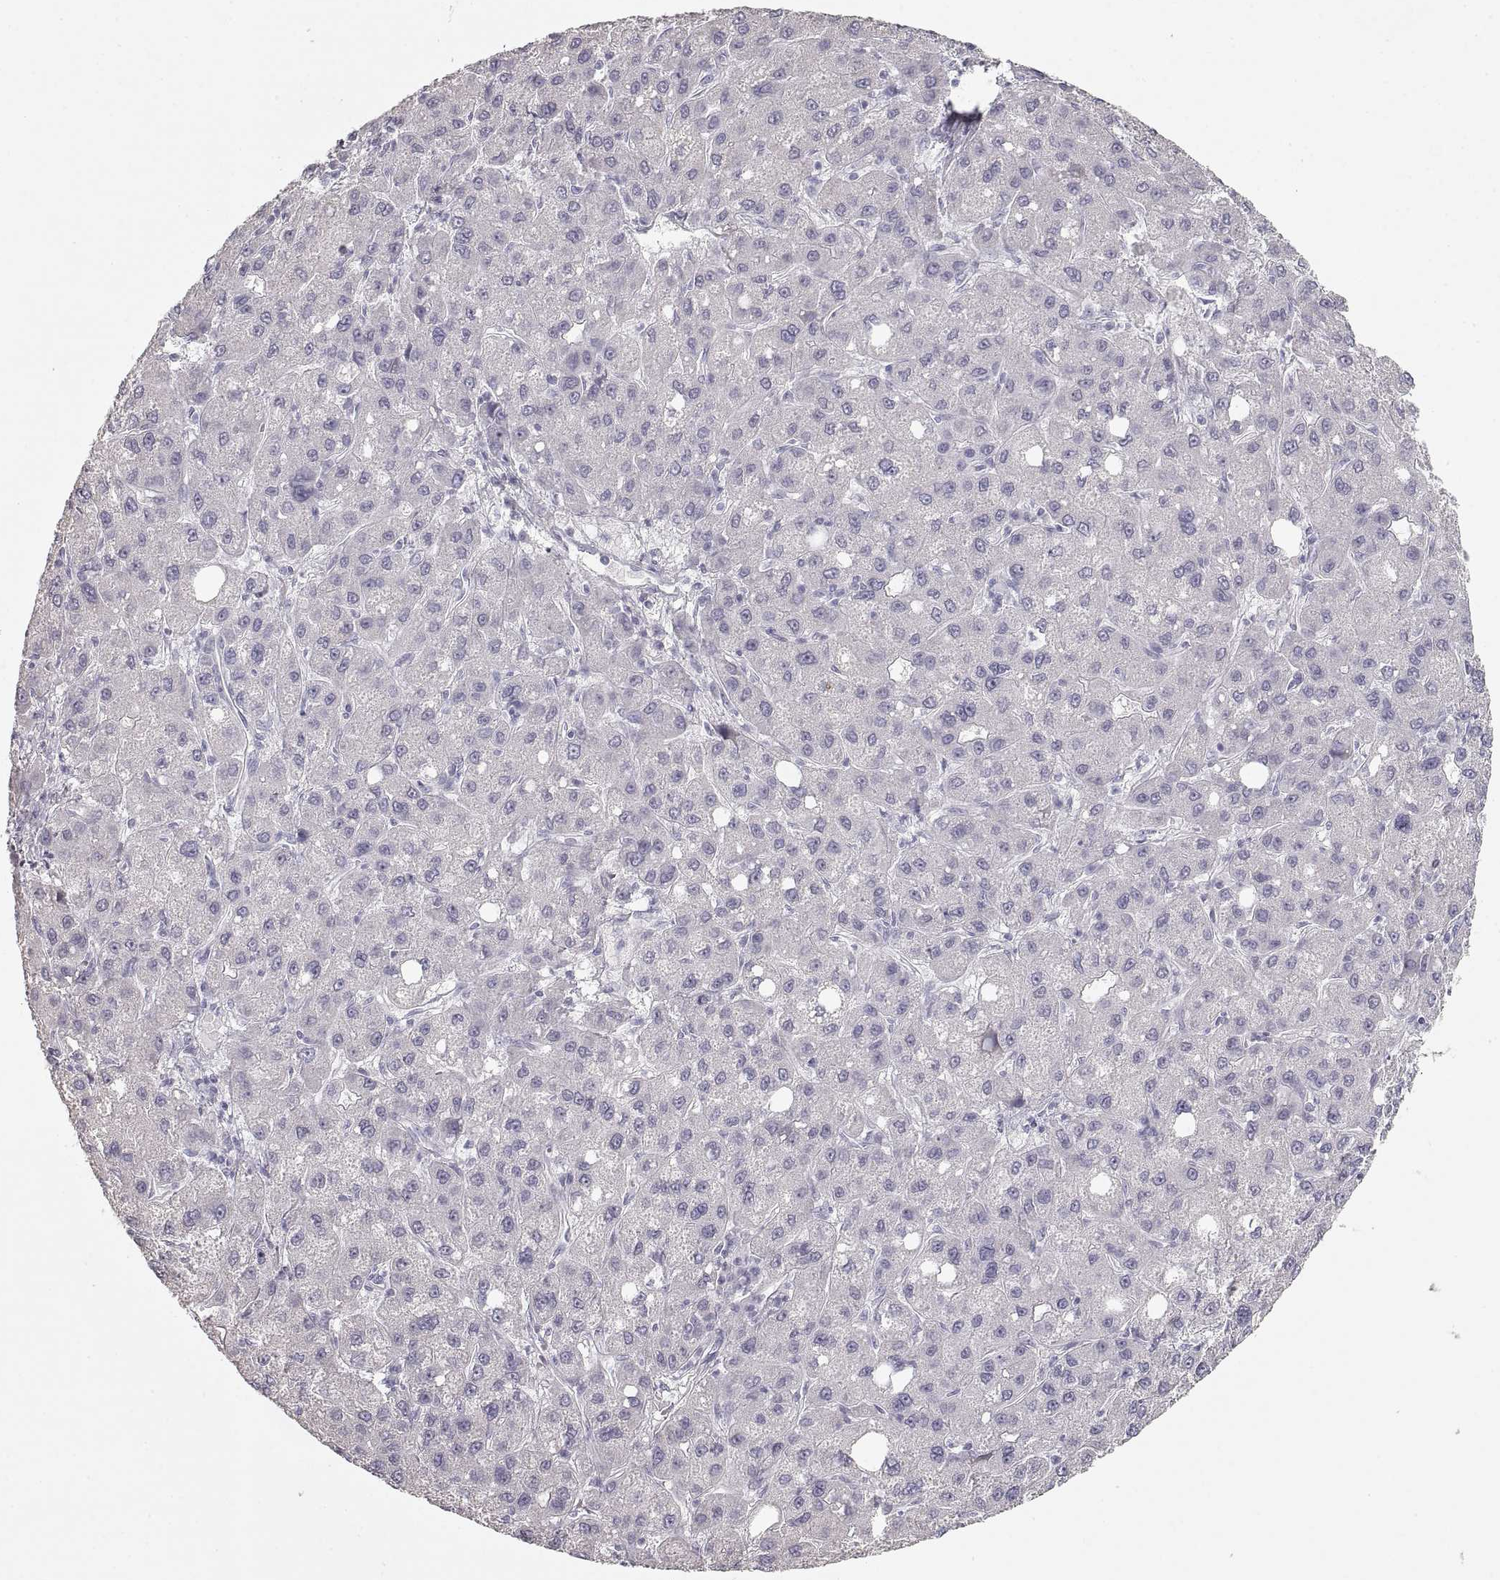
{"staining": {"intensity": "negative", "quantity": "none", "location": "none"}, "tissue": "liver cancer", "cell_type": "Tumor cells", "image_type": "cancer", "snomed": [{"axis": "morphology", "description": "Carcinoma, Hepatocellular, NOS"}, {"axis": "topography", "description": "Liver"}], "caption": "A micrograph of human liver hepatocellular carcinoma is negative for staining in tumor cells.", "gene": "ZP3", "patient": {"sex": "male", "age": 73}}